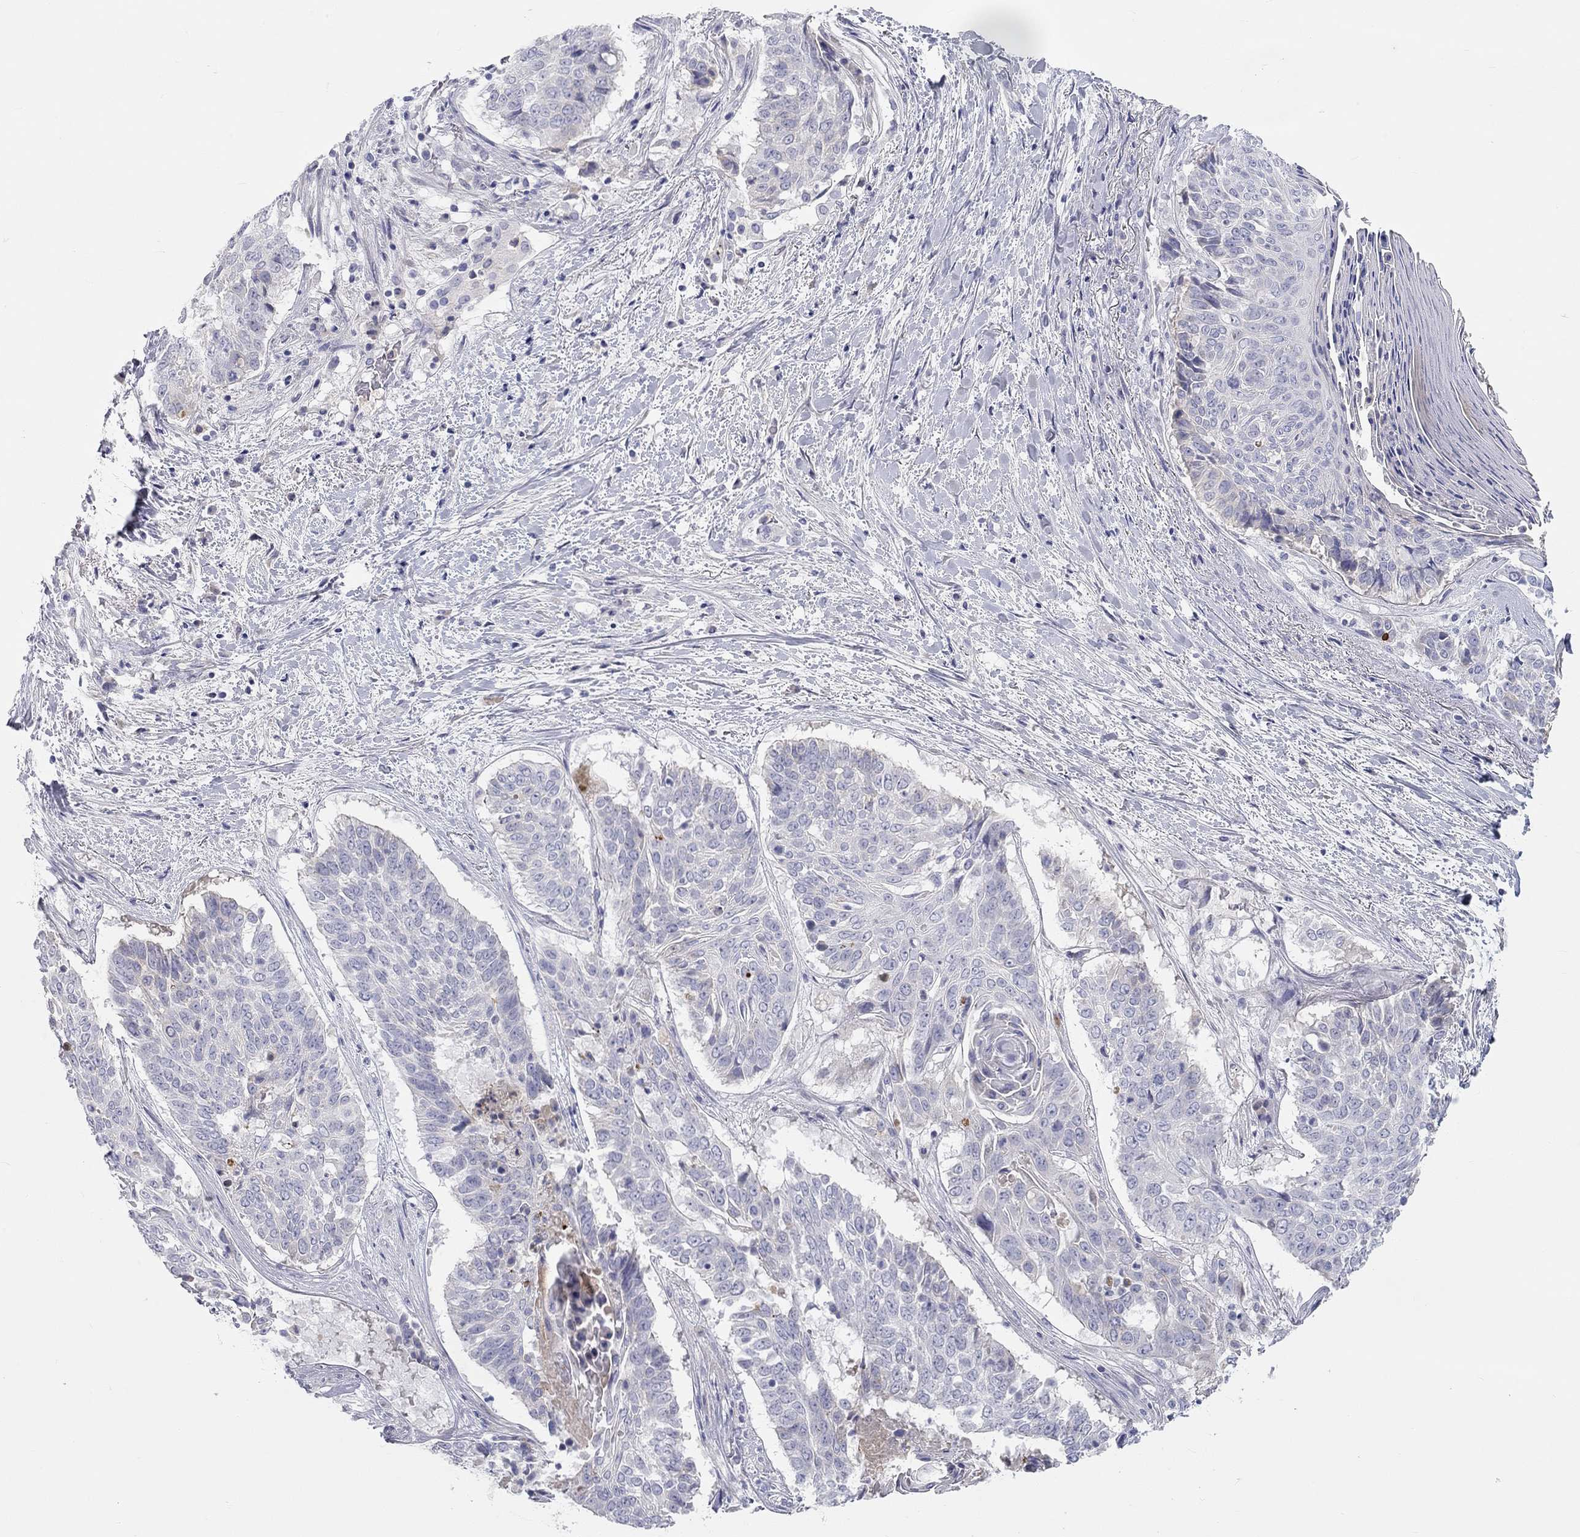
{"staining": {"intensity": "negative", "quantity": "none", "location": "none"}, "tissue": "lung cancer", "cell_type": "Tumor cells", "image_type": "cancer", "snomed": [{"axis": "morphology", "description": "Squamous cell carcinoma, NOS"}, {"axis": "topography", "description": "Lung"}], "caption": "IHC of lung squamous cell carcinoma reveals no positivity in tumor cells.", "gene": "ST7L", "patient": {"sex": "male", "age": 64}}